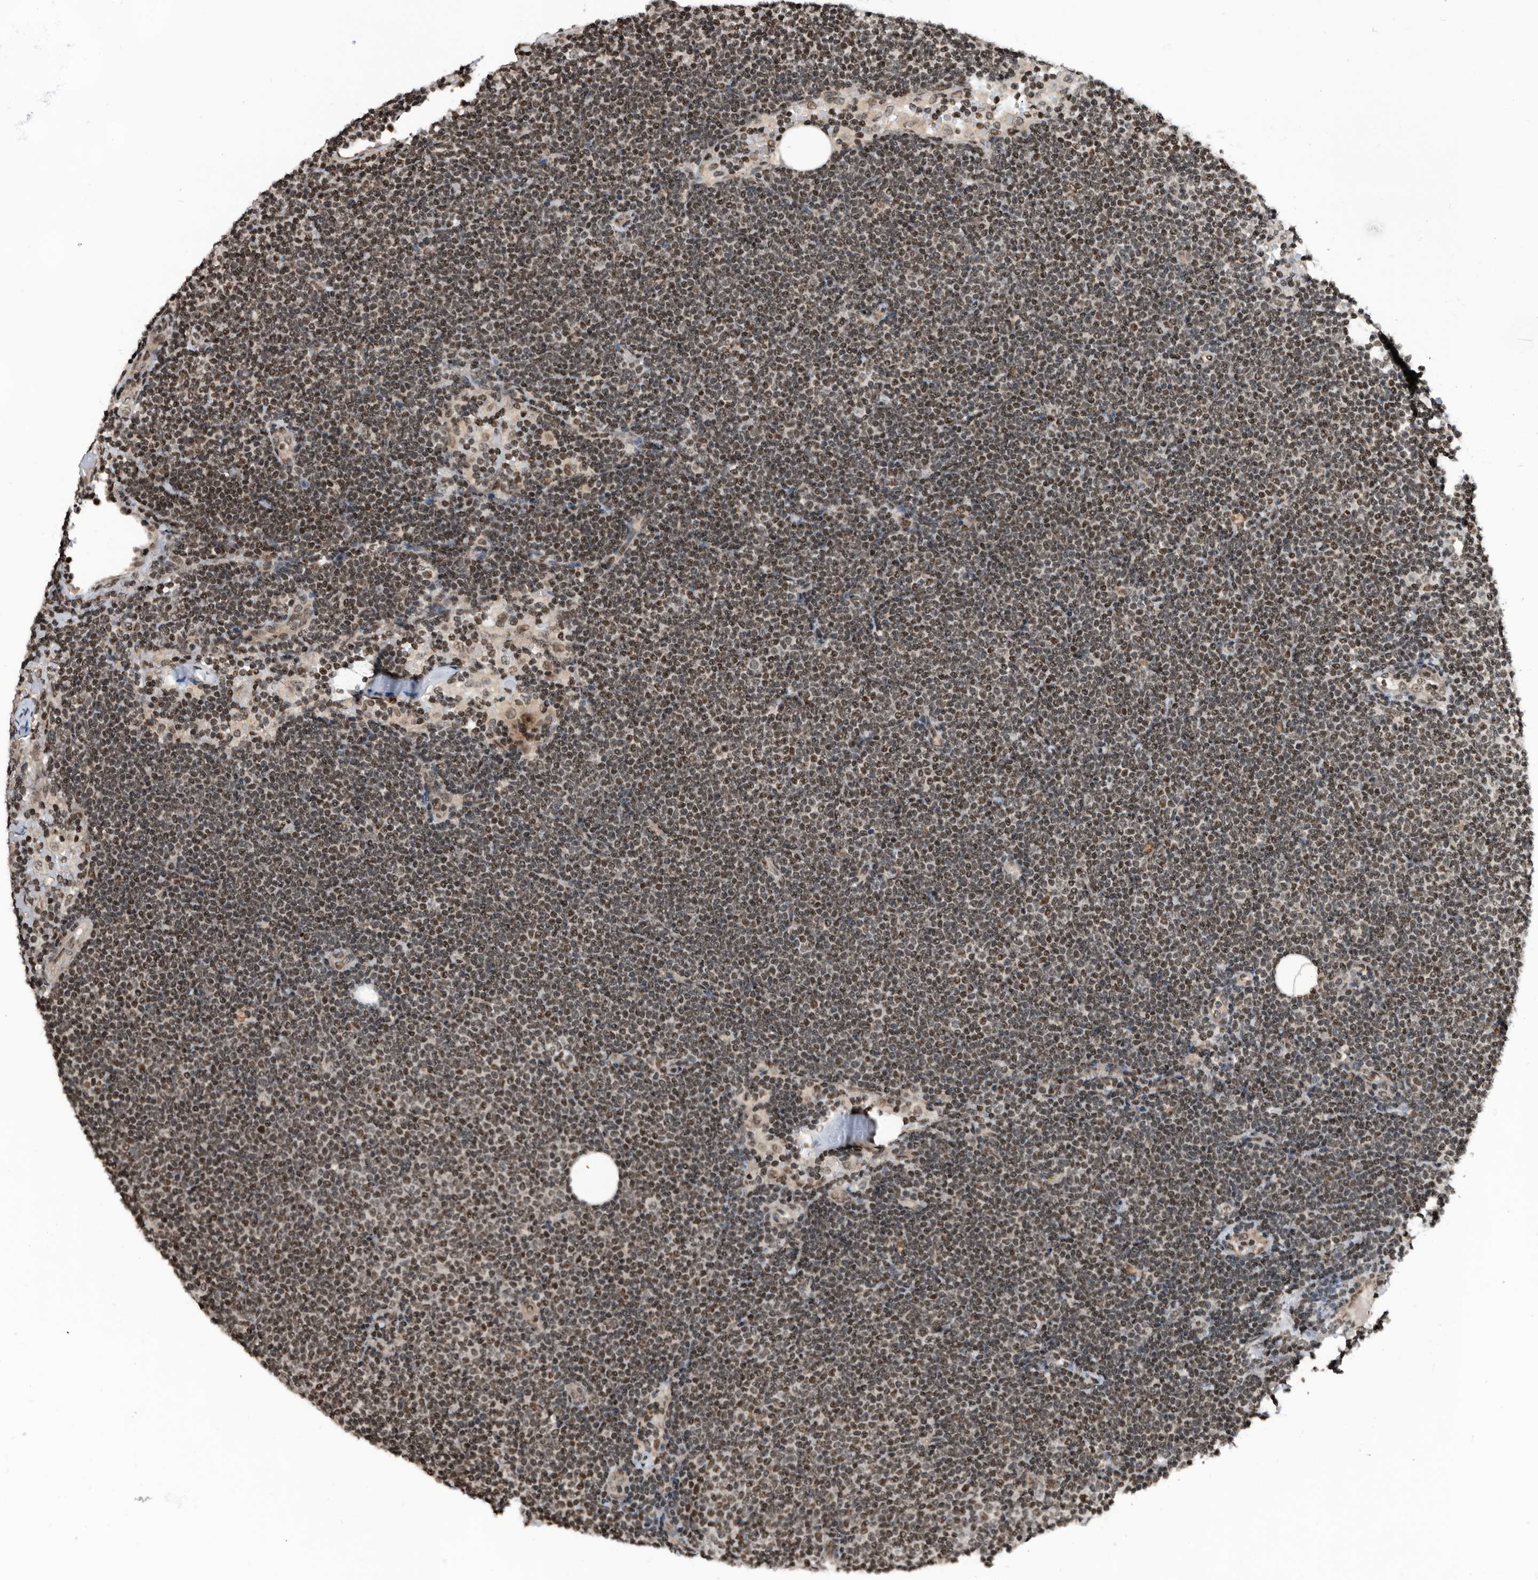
{"staining": {"intensity": "moderate", "quantity": ">75%", "location": "nuclear"}, "tissue": "lymphoma", "cell_type": "Tumor cells", "image_type": "cancer", "snomed": [{"axis": "morphology", "description": "Malignant lymphoma, non-Hodgkin's type, Low grade"}, {"axis": "topography", "description": "Lymph node"}], "caption": "Malignant lymphoma, non-Hodgkin's type (low-grade) tissue demonstrates moderate nuclear expression in approximately >75% of tumor cells, visualized by immunohistochemistry. (Brightfield microscopy of DAB IHC at high magnification).", "gene": "SNRNP48", "patient": {"sex": "female", "age": 53}}